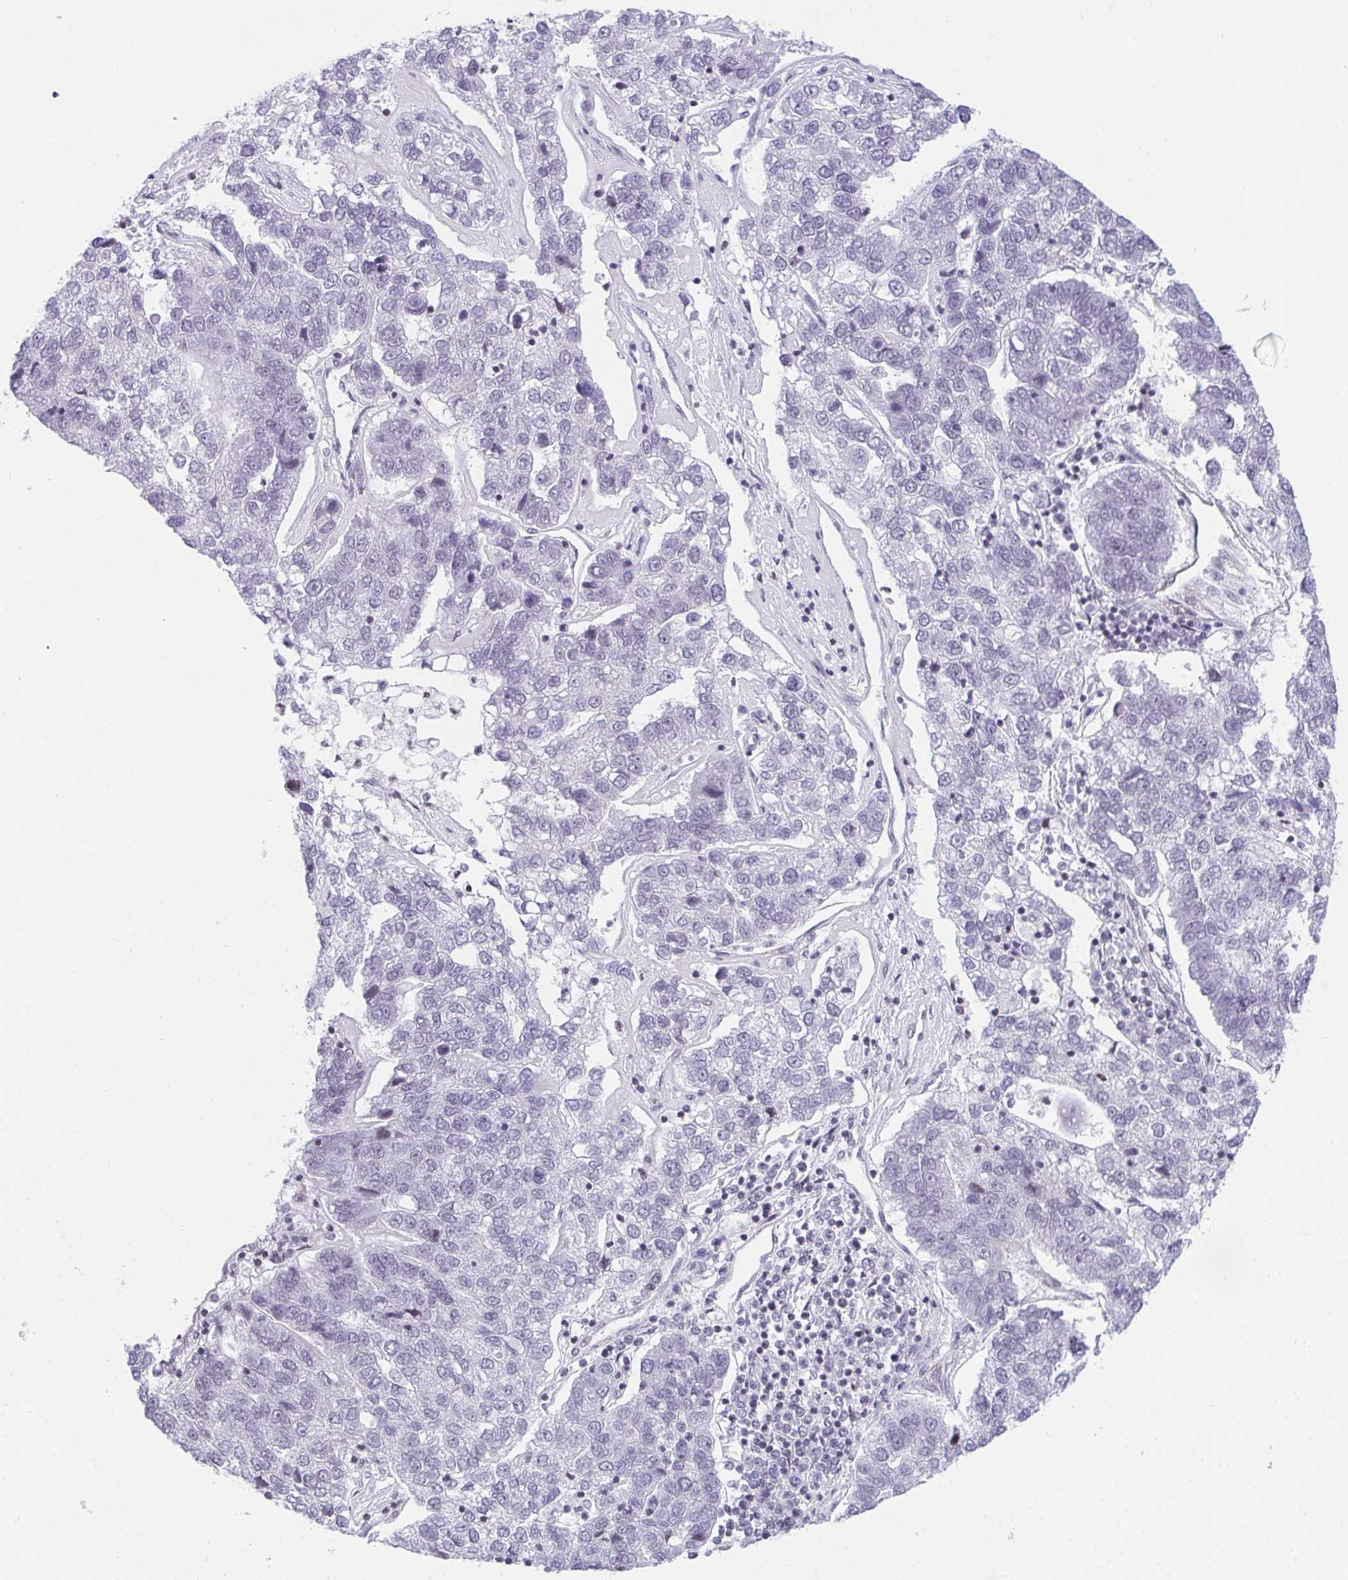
{"staining": {"intensity": "negative", "quantity": "none", "location": "none"}, "tissue": "pancreatic cancer", "cell_type": "Tumor cells", "image_type": "cancer", "snomed": [{"axis": "morphology", "description": "Adenocarcinoma, NOS"}, {"axis": "topography", "description": "Pancreas"}], "caption": "Histopathology image shows no significant protein positivity in tumor cells of pancreatic cancer (adenocarcinoma). The staining is performed using DAB brown chromogen with nuclei counter-stained in using hematoxylin.", "gene": "KCNN4", "patient": {"sex": "female", "age": 61}}